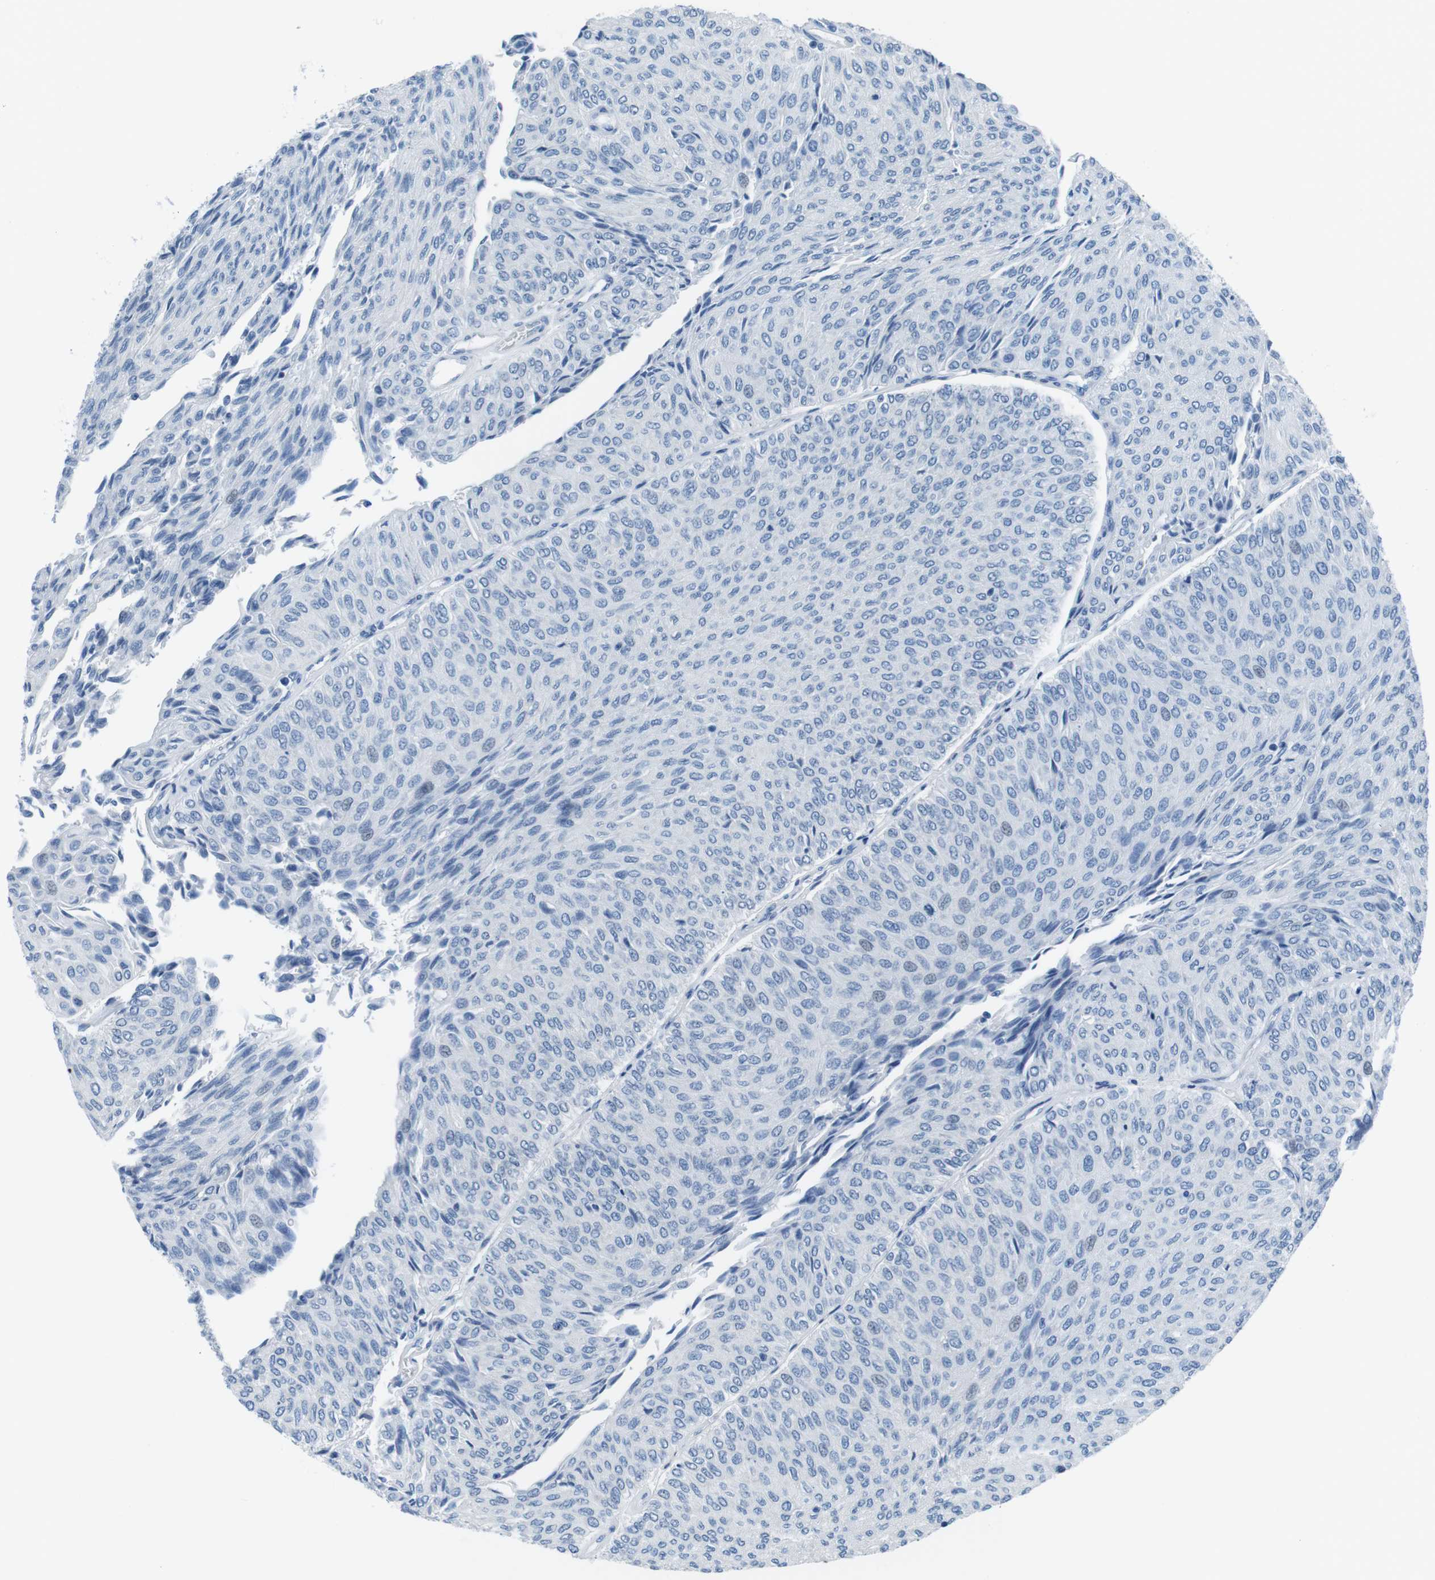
{"staining": {"intensity": "negative", "quantity": "none", "location": "none"}, "tissue": "urothelial cancer", "cell_type": "Tumor cells", "image_type": "cancer", "snomed": [{"axis": "morphology", "description": "Urothelial carcinoma, Low grade"}, {"axis": "topography", "description": "Urinary bladder"}], "caption": "High power microscopy histopathology image of an immunohistochemistry image of urothelial cancer, revealing no significant expression in tumor cells.", "gene": "MUC2", "patient": {"sex": "male", "age": 78}}